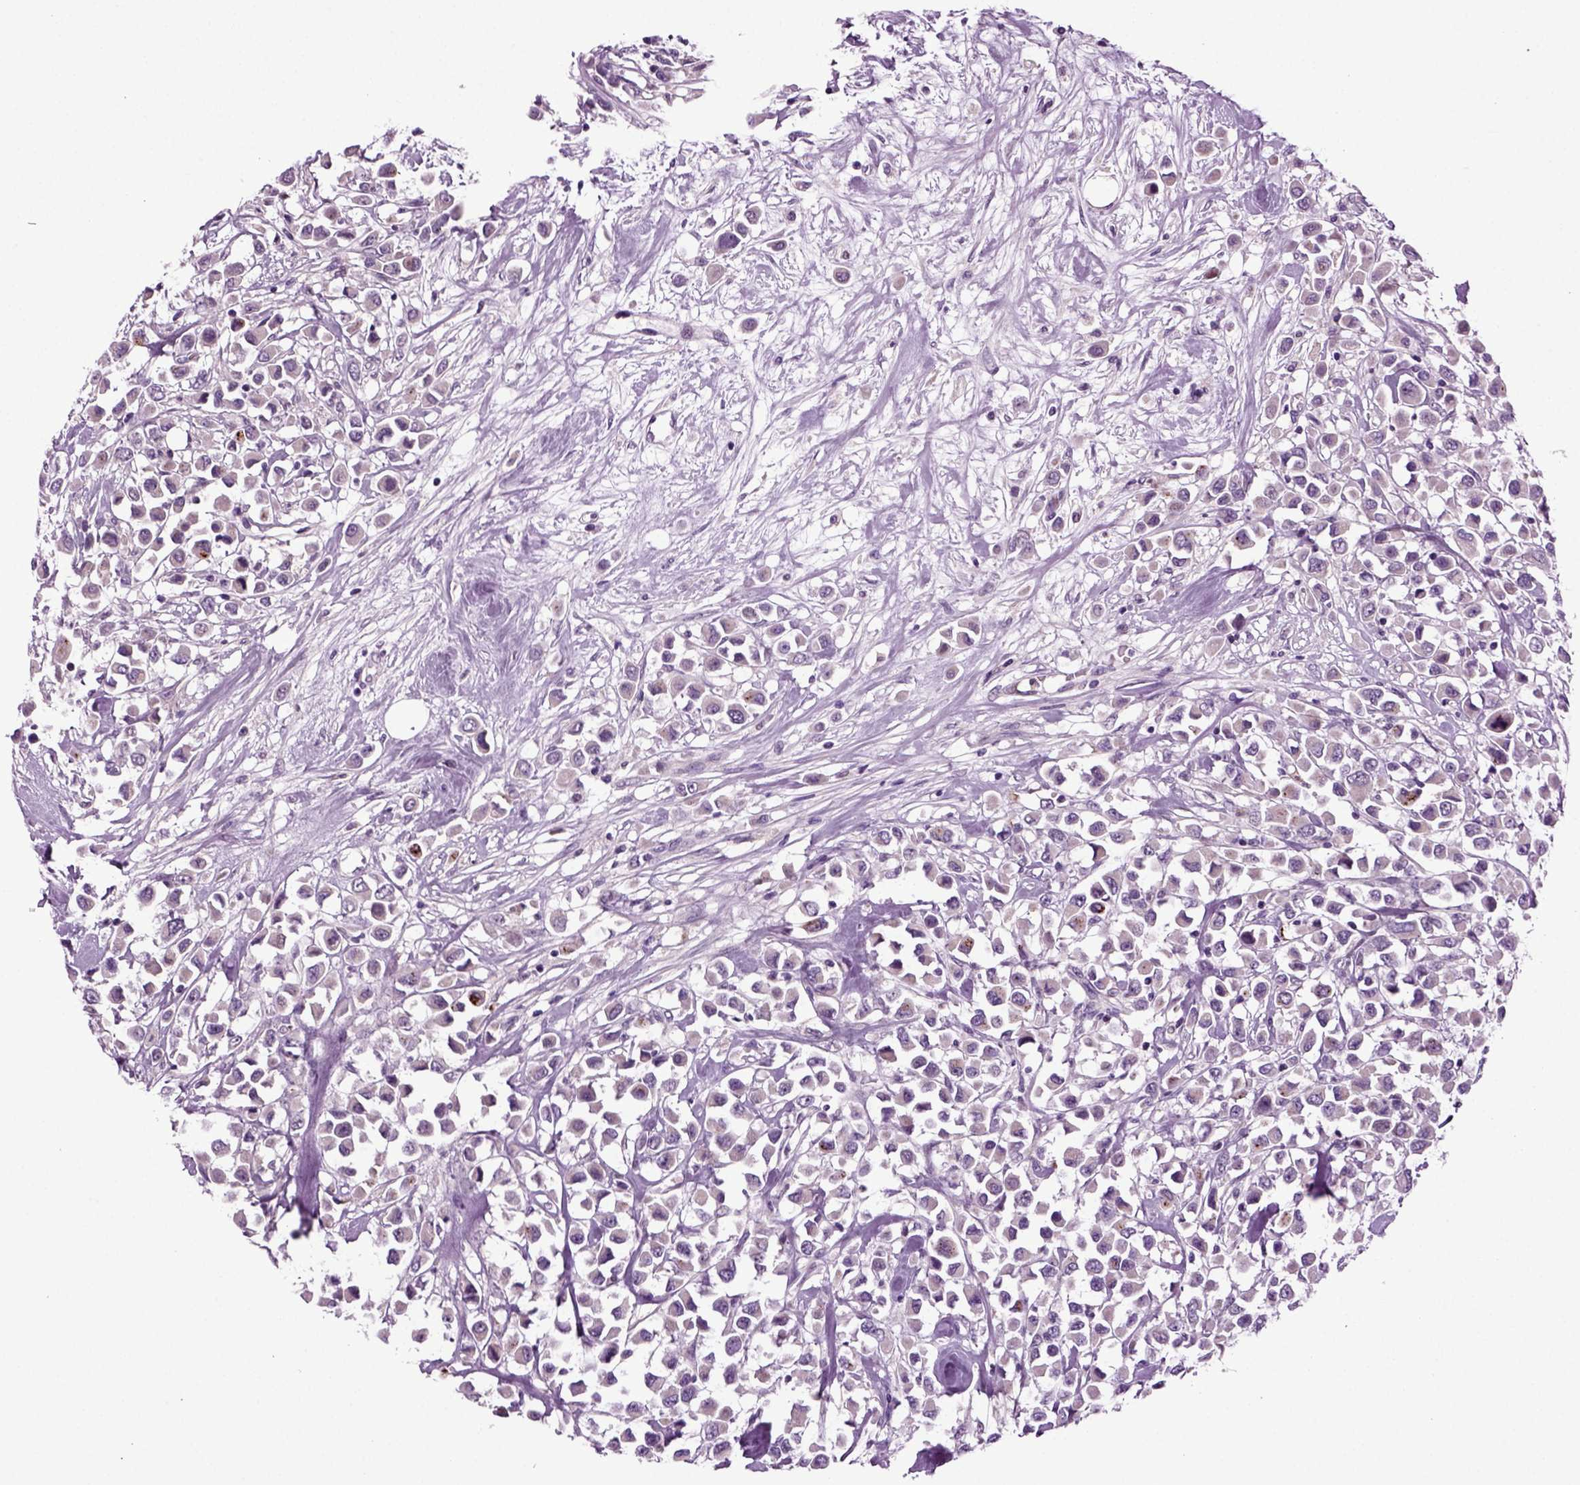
{"staining": {"intensity": "weak", "quantity": "<25%", "location": "cytoplasmic/membranous"}, "tissue": "breast cancer", "cell_type": "Tumor cells", "image_type": "cancer", "snomed": [{"axis": "morphology", "description": "Duct carcinoma"}, {"axis": "topography", "description": "Breast"}], "caption": "DAB (3,3'-diaminobenzidine) immunohistochemical staining of human breast cancer (infiltrating ductal carcinoma) displays no significant expression in tumor cells.", "gene": "FGF11", "patient": {"sex": "female", "age": 61}}